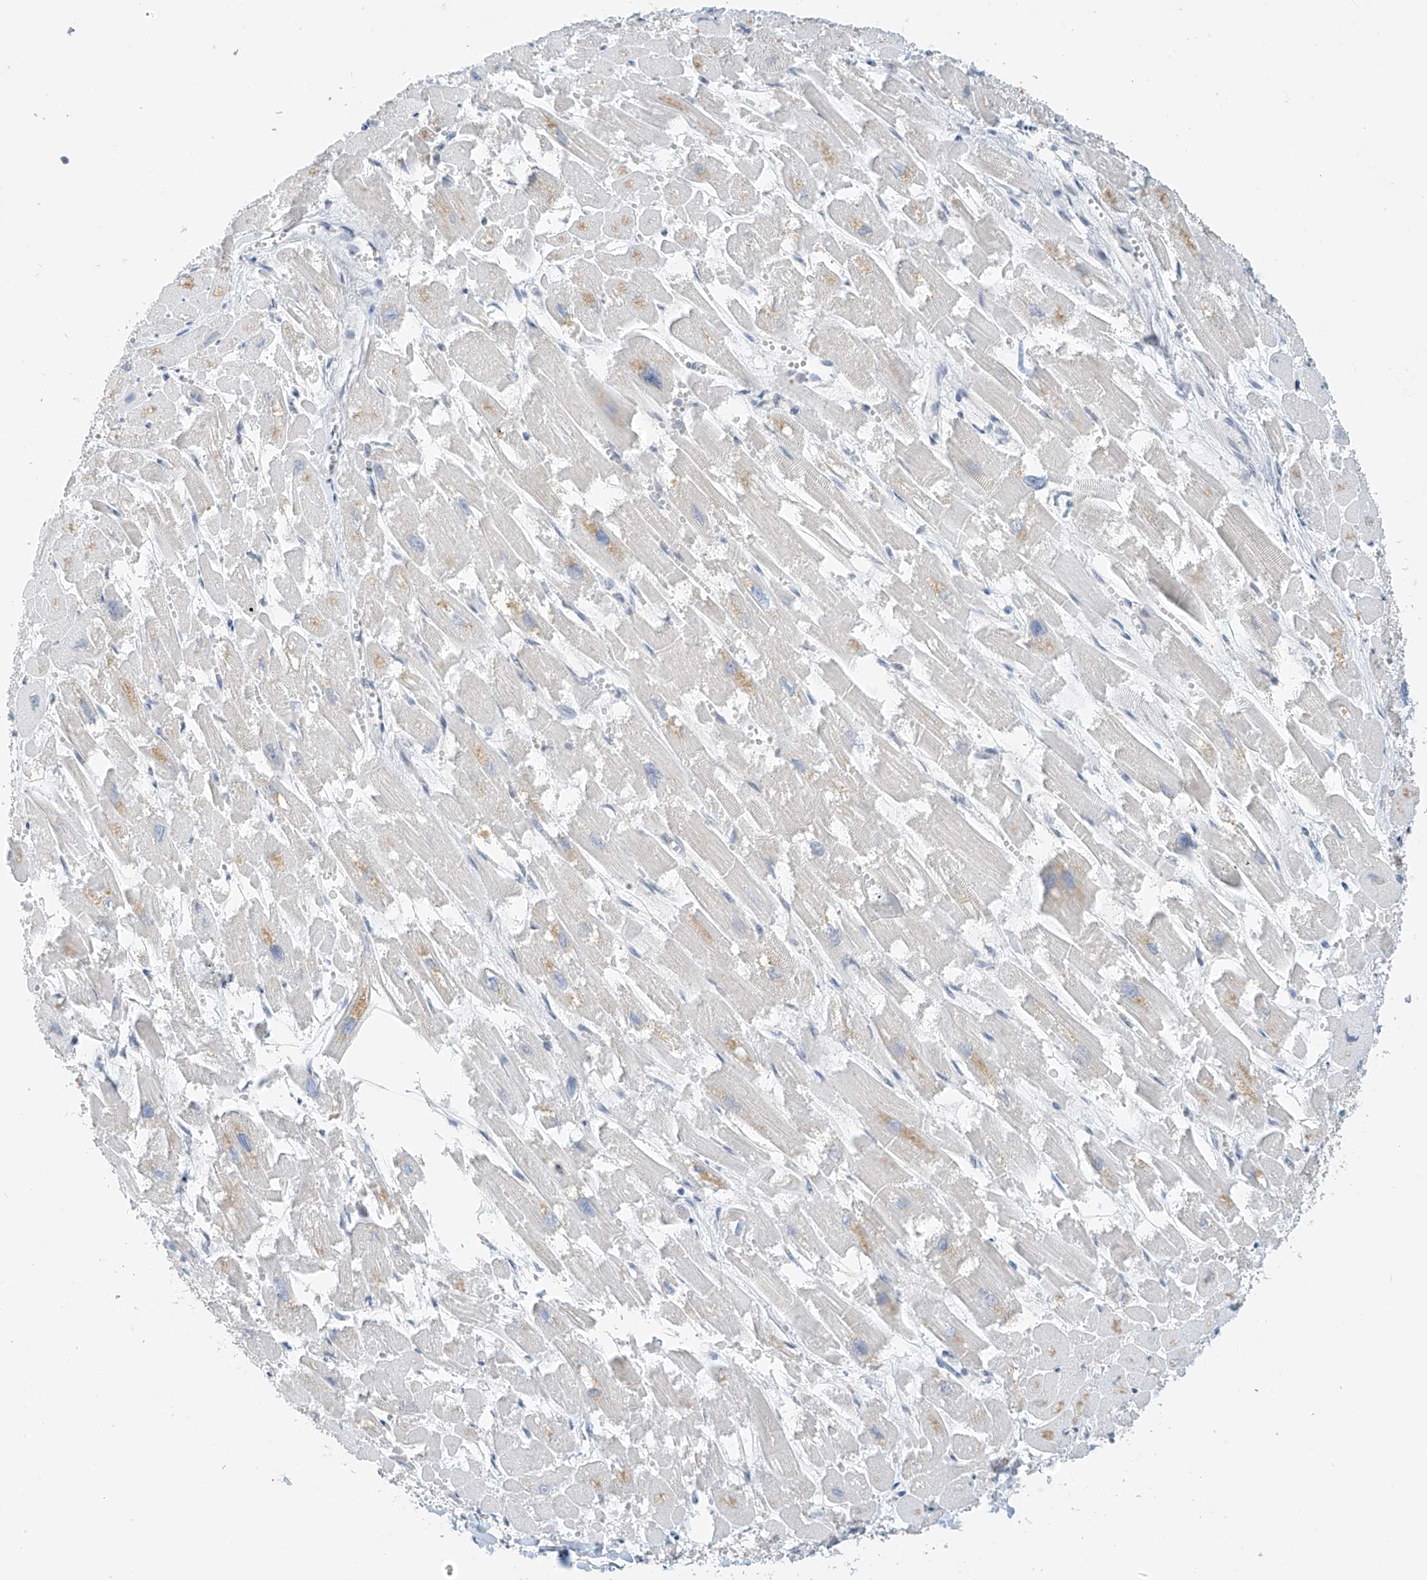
{"staining": {"intensity": "negative", "quantity": "none", "location": "none"}, "tissue": "heart muscle", "cell_type": "Cardiomyocytes", "image_type": "normal", "snomed": [{"axis": "morphology", "description": "Normal tissue, NOS"}, {"axis": "topography", "description": "Heart"}], "caption": "Protein analysis of unremarkable heart muscle displays no significant expression in cardiomyocytes.", "gene": "APLF", "patient": {"sex": "male", "age": 54}}